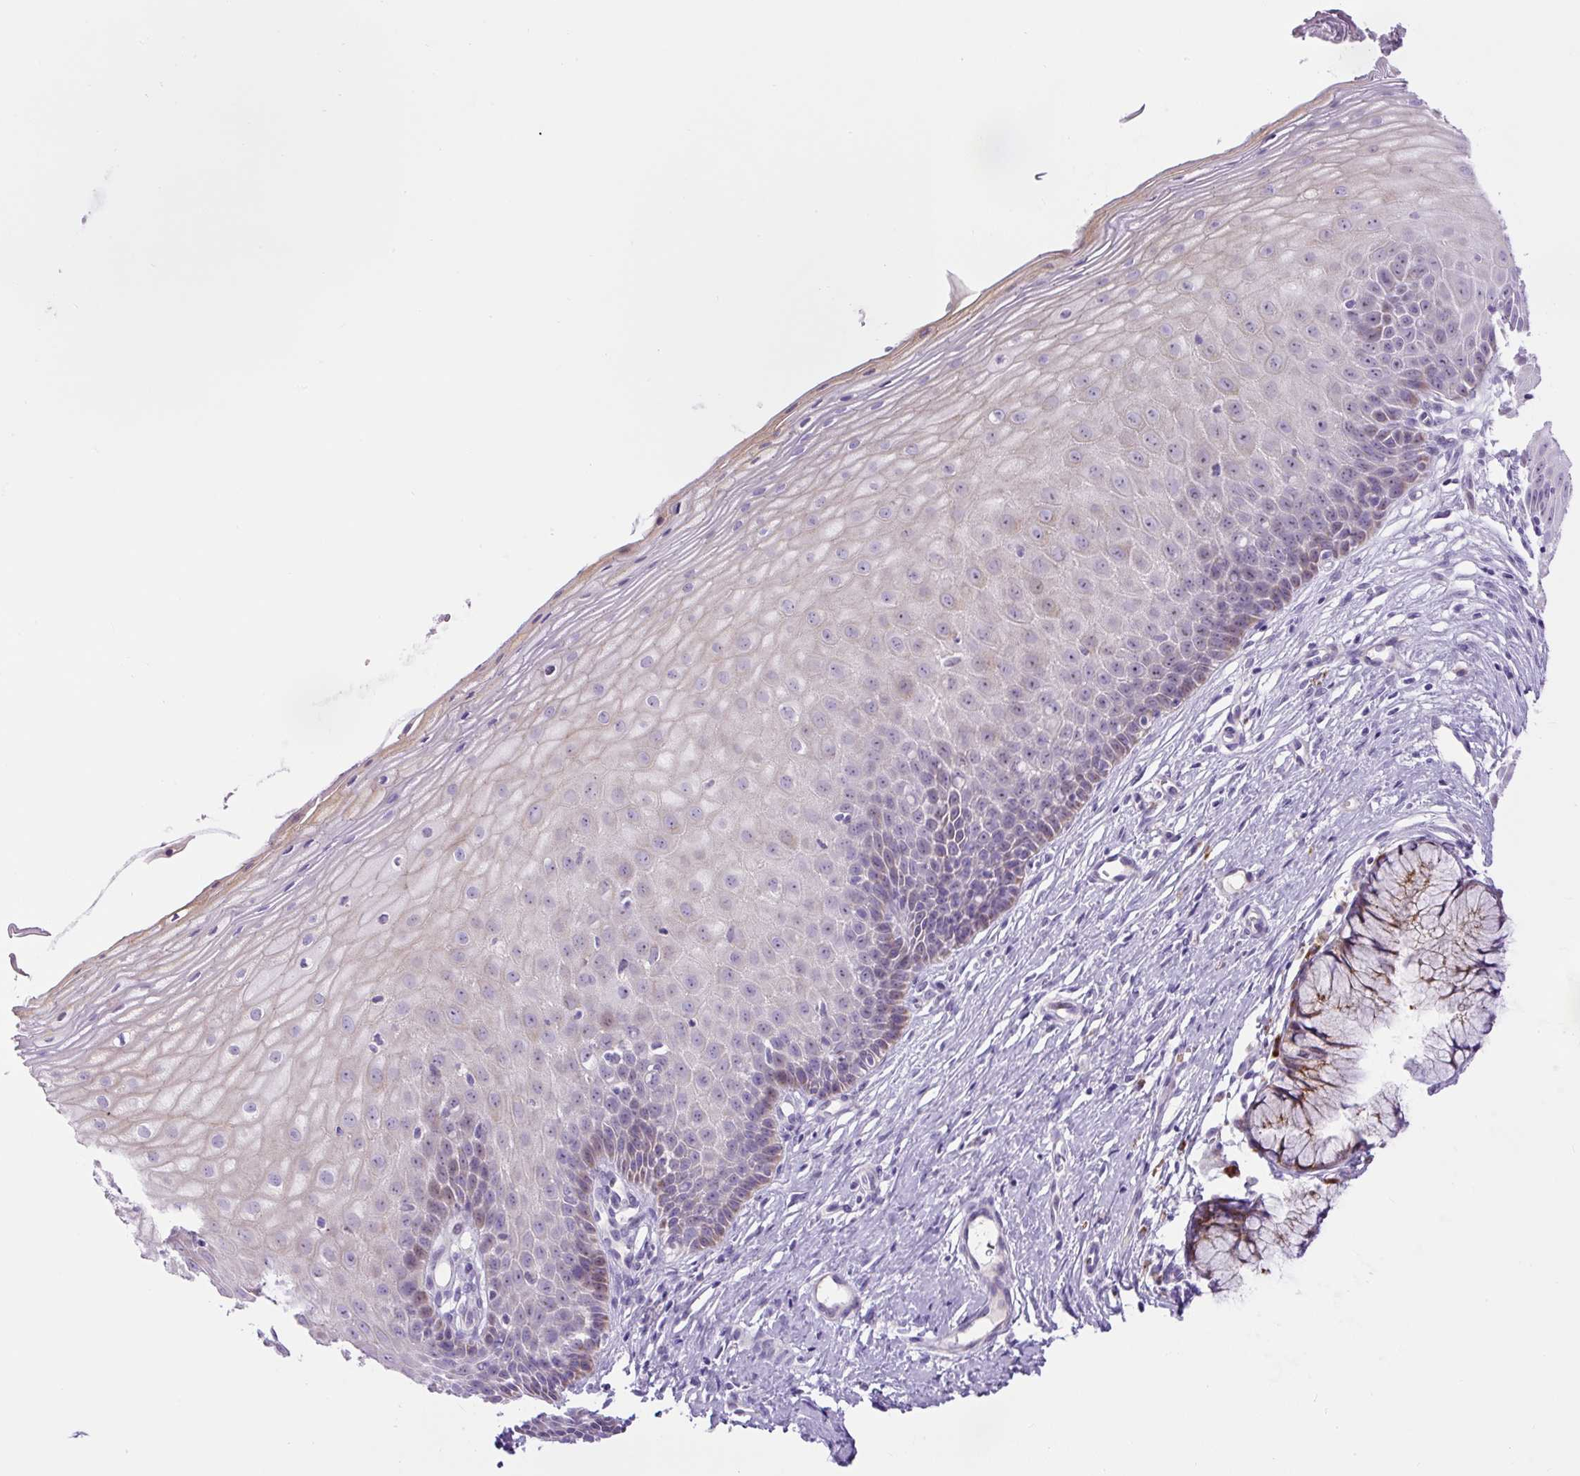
{"staining": {"intensity": "moderate", "quantity": "<25%", "location": "cytoplasmic/membranous"}, "tissue": "cervix", "cell_type": "Glandular cells", "image_type": "normal", "snomed": [{"axis": "morphology", "description": "Normal tissue, NOS"}, {"axis": "topography", "description": "Cervix"}], "caption": "Immunohistochemical staining of normal cervix exhibits low levels of moderate cytoplasmic/membranous expression in about <25% of glandular cells.", "gene": "ZNF596", "patient": {"sex": "female", "age": 36}}